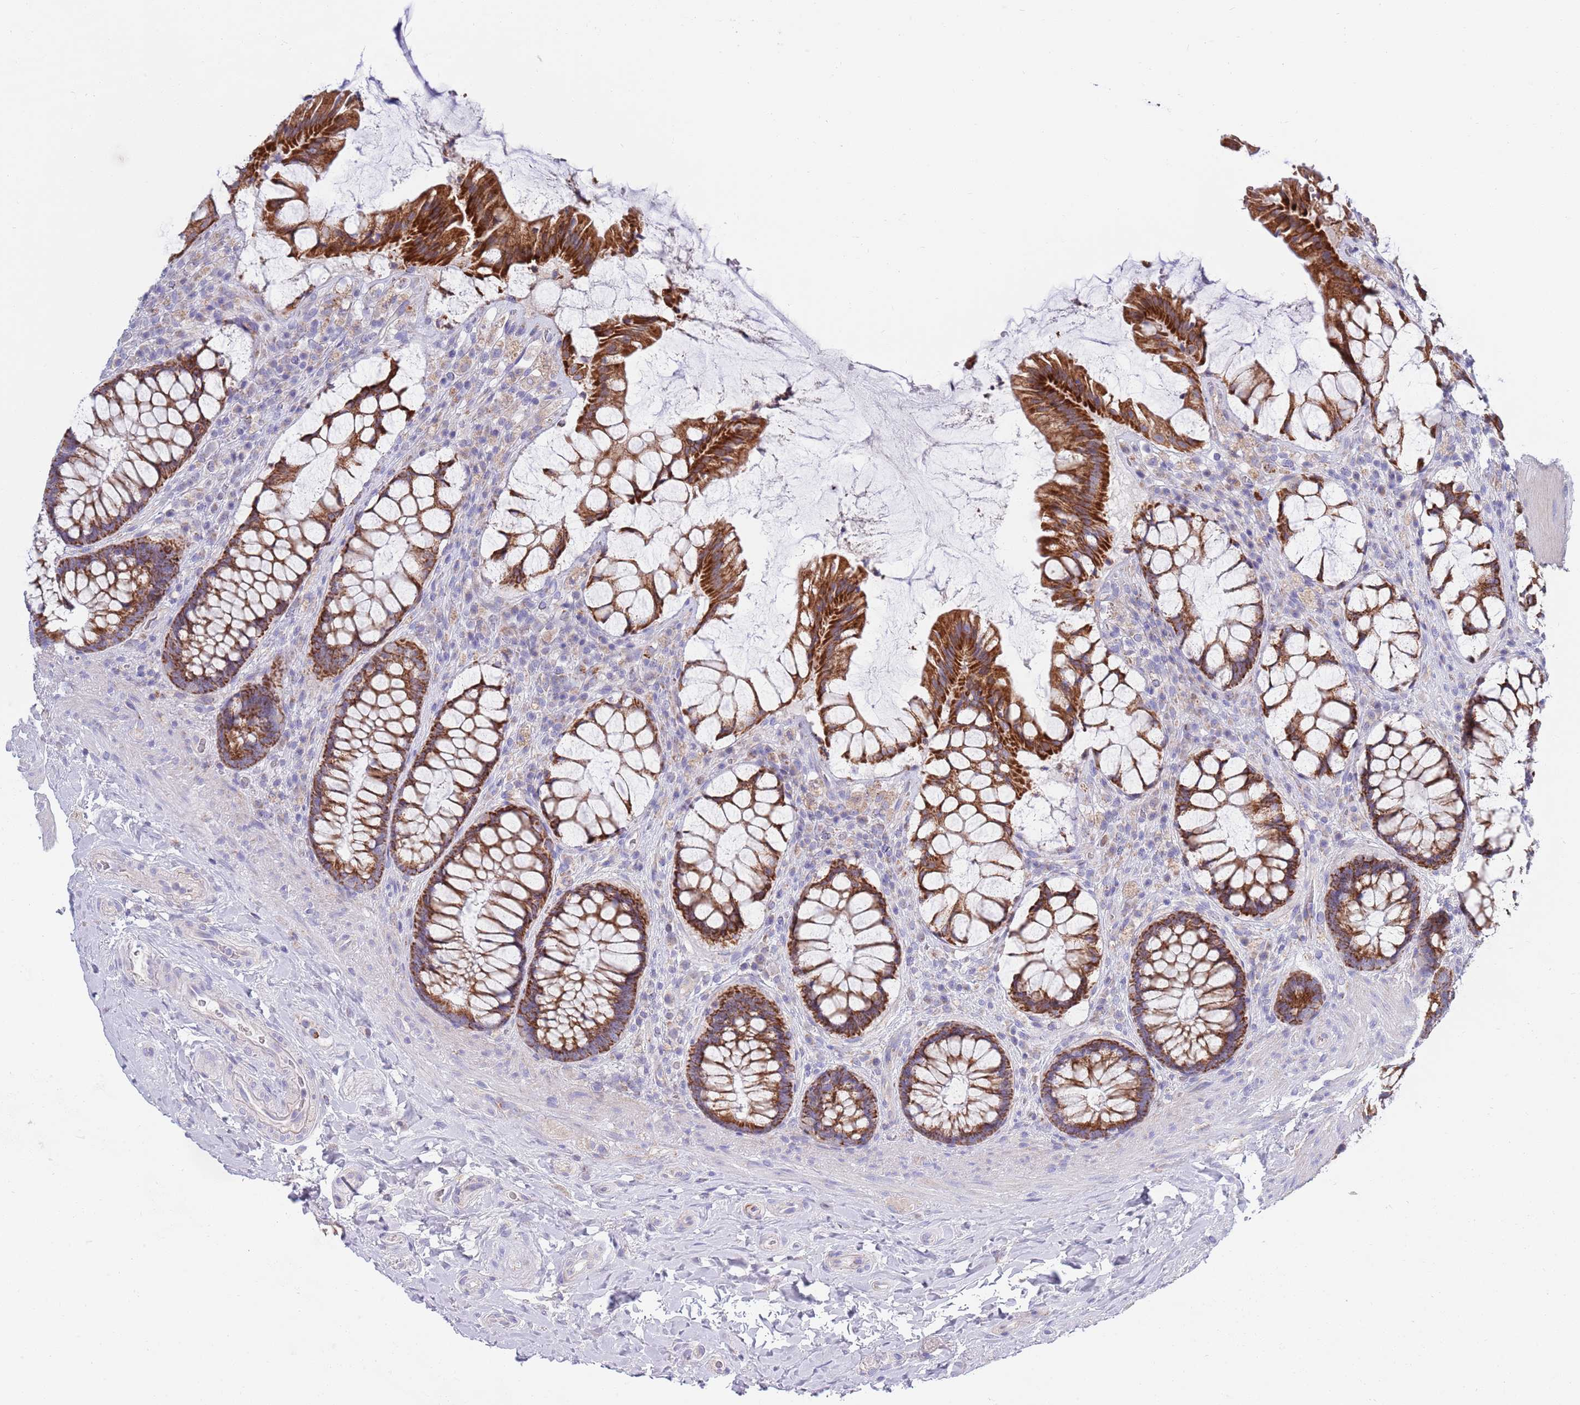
{"staining": {"intensity": "strong", "quantity": ">75%", "location": "cytoplasmic/membranous"}, "tissue": "rectum", "cell_type": "Glandular cells", "image_type": "normal", "snomed": [{"axis": "morphology", "description": "Normal tissue, NOS"}, {"axis": "topography", "description": "Rectum"}], "caption": "Brown immunohistochemical staining in normal human rectum reveals strong cytoplasmic/membranous expression in approximately >75% of glandular cells. (Brightfield microscopy of DAB IHC at high magnification).", "gene": "EMC8", "patient": {"sex": "female", "age": 58}}